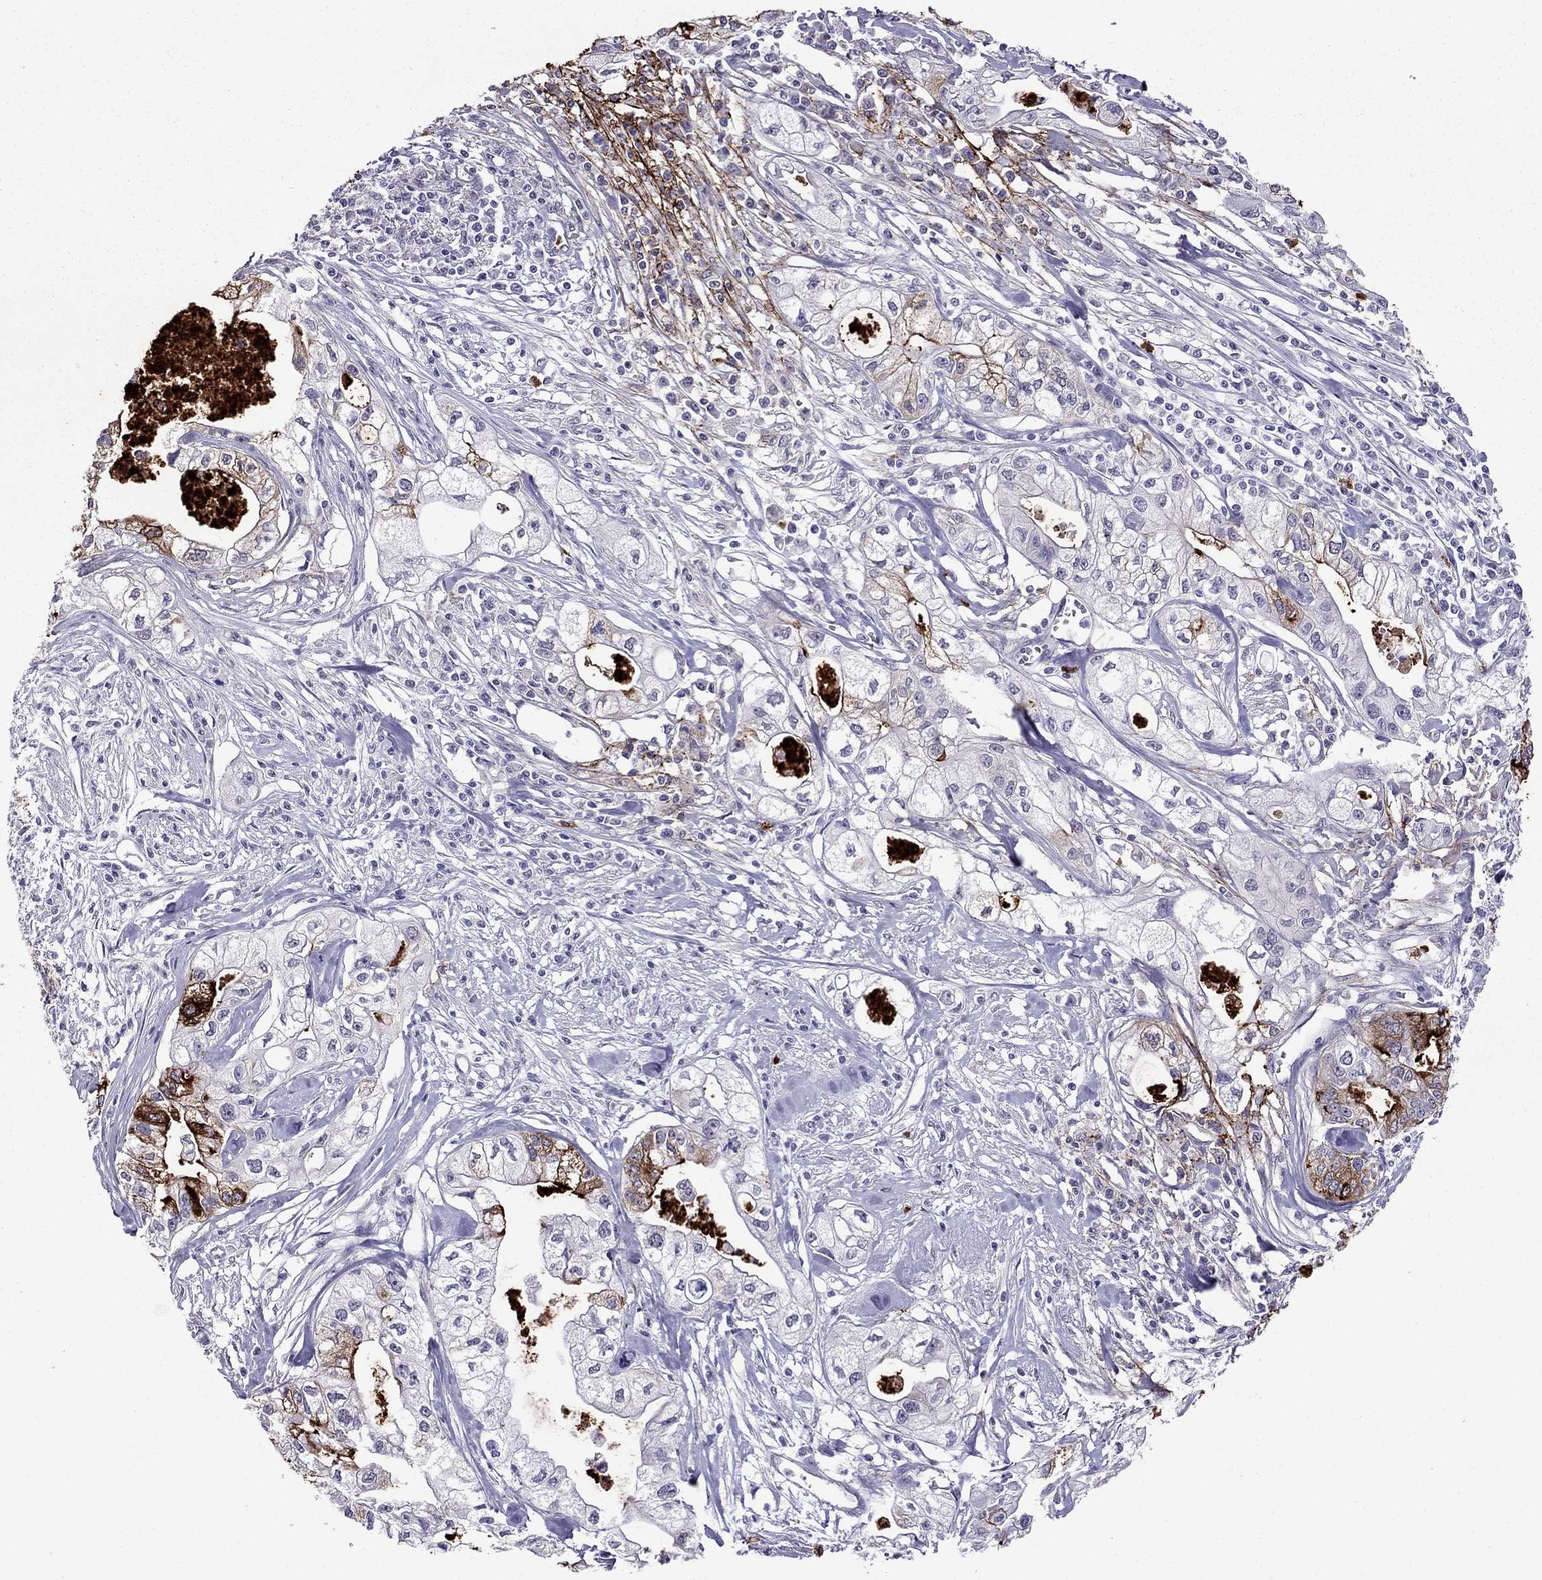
{"staining": {"intensity": "moderate", "quantity": "<25%", "location": "cytoplasmic/membranous"}, "tissue": "pancreatic cancer", "cell_type": "Tumor cells", "image_type": "cancer", "snomed": [{"axis": "morphology", "description": "Adenocarcinoma, NOS"}, {"axis": "topography", "description": "Pancreas"}], "caption": "Immunohistochemistry (DAB (3,3'-diaminobenzidine)) staining of human pancreatic cancer (adenocarcinoma) displays moderate cytoplasmic/membranous protein positivity in approximately <25% of tumor cells. The protein is shown in brown color, while the nuclei are stained blue.", "gene": "OLFM4", "patient": {"sex": "male", "age": 70}}